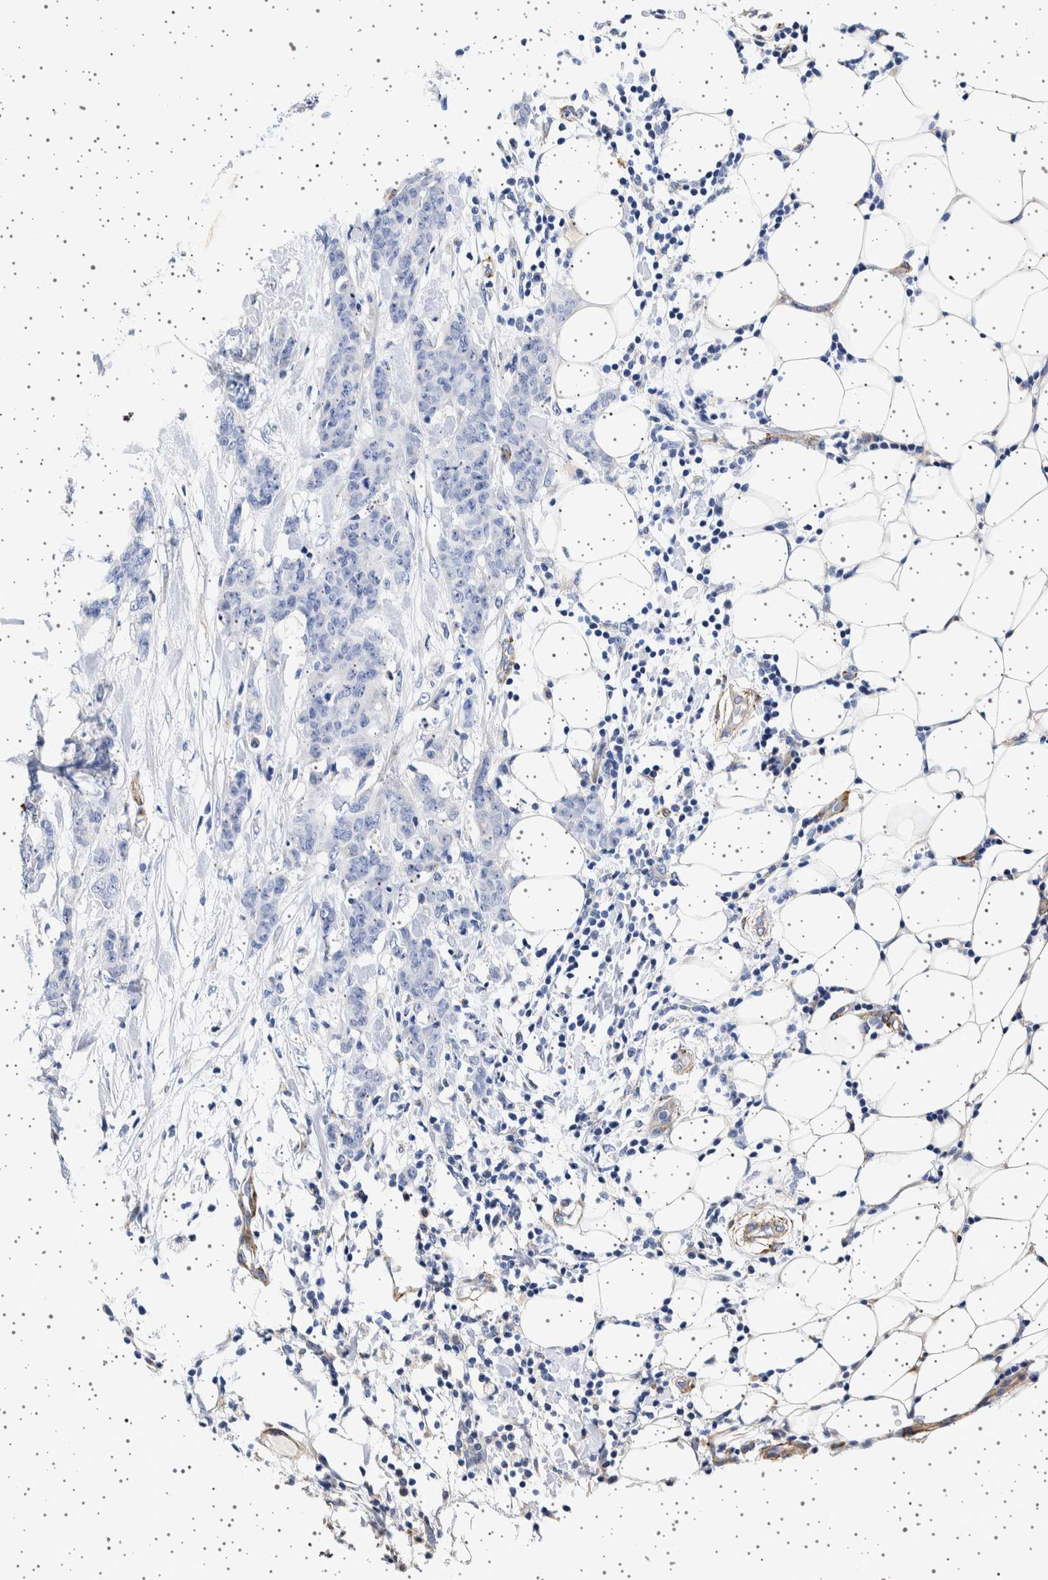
{"staining": {"intensity": "negative", "quantity": "none", "location": "none"}, "tissue": "breast cancer", "cell_type": "Tumor cells", "image_type": "cancer", "snomed": [{"axis": "morphology", "description": "Normal tissue, NOS"}, {"axis": "morphology", "description": "Duct carcinoma"}, {"axis": "topography", "description": "Breast"}], "caption": "This is an immunohistochemistry (IHC) micrograph of human breast cancer (invasive ductal carcinoma). There is no staining in tumor cells.", "gene": "SEPTIN4", "patient": {"sex": "female", "age": 40}}